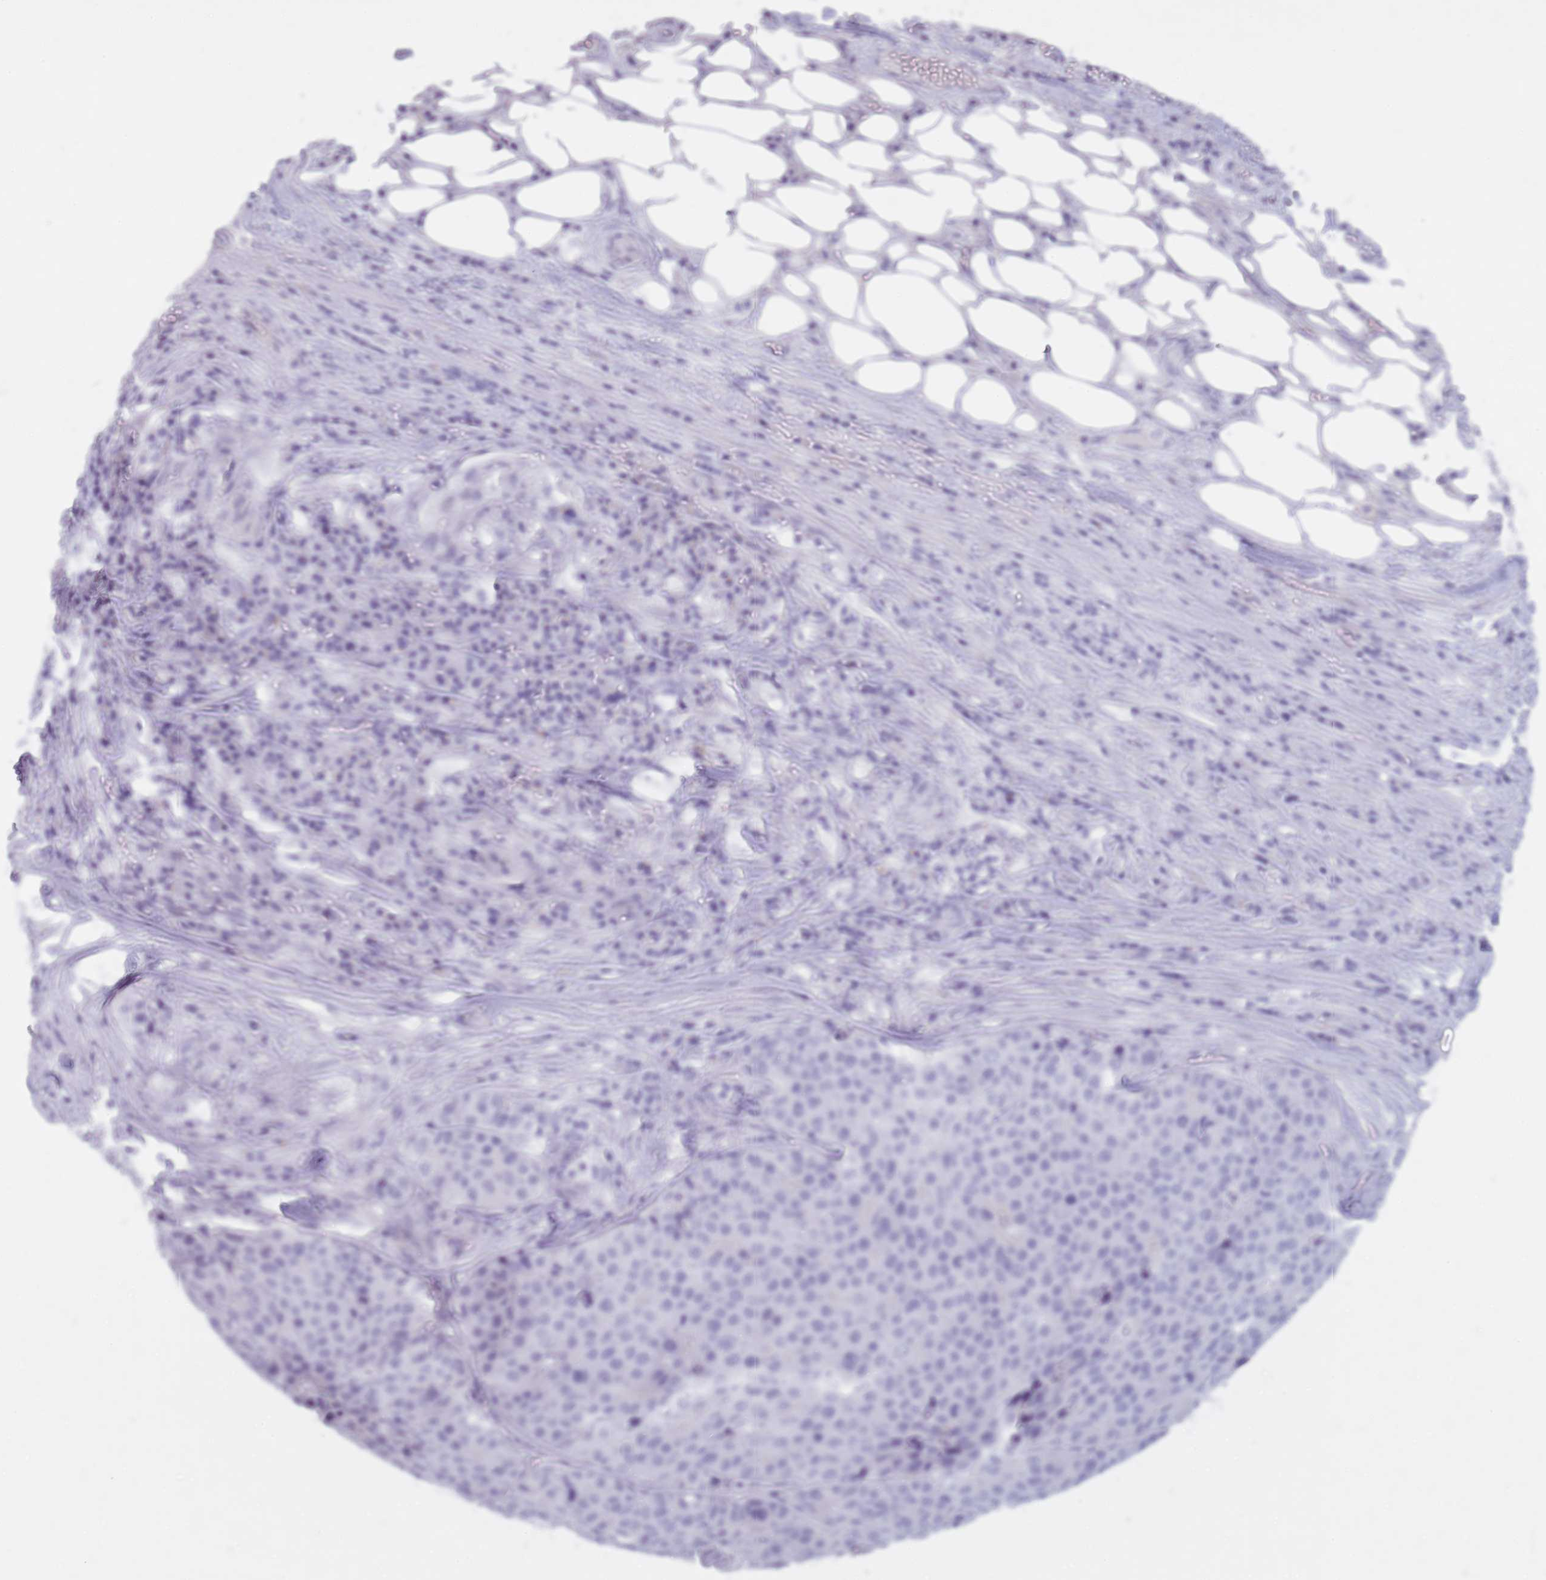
{"staining": {"intensity": "negative", "quantity": "none", "location": "none"}, "tissue": "stomach cancer", "cell_type": "Tumor cells", "image_type": "cancer", "snomed": [{"axis": "morphology", "description": "Adenocarcinoma, NOS"}, {"axis": "topography", "description": "Stomach"}], "caption": "A high-resolution histopathology image shows IHC staining of stomach cancer (adenocarcinoma), which exhibits no significant positivity in tumor cells.", "gene": "GOLGA6D", "patient": {"sex": "male", "age": 71}}